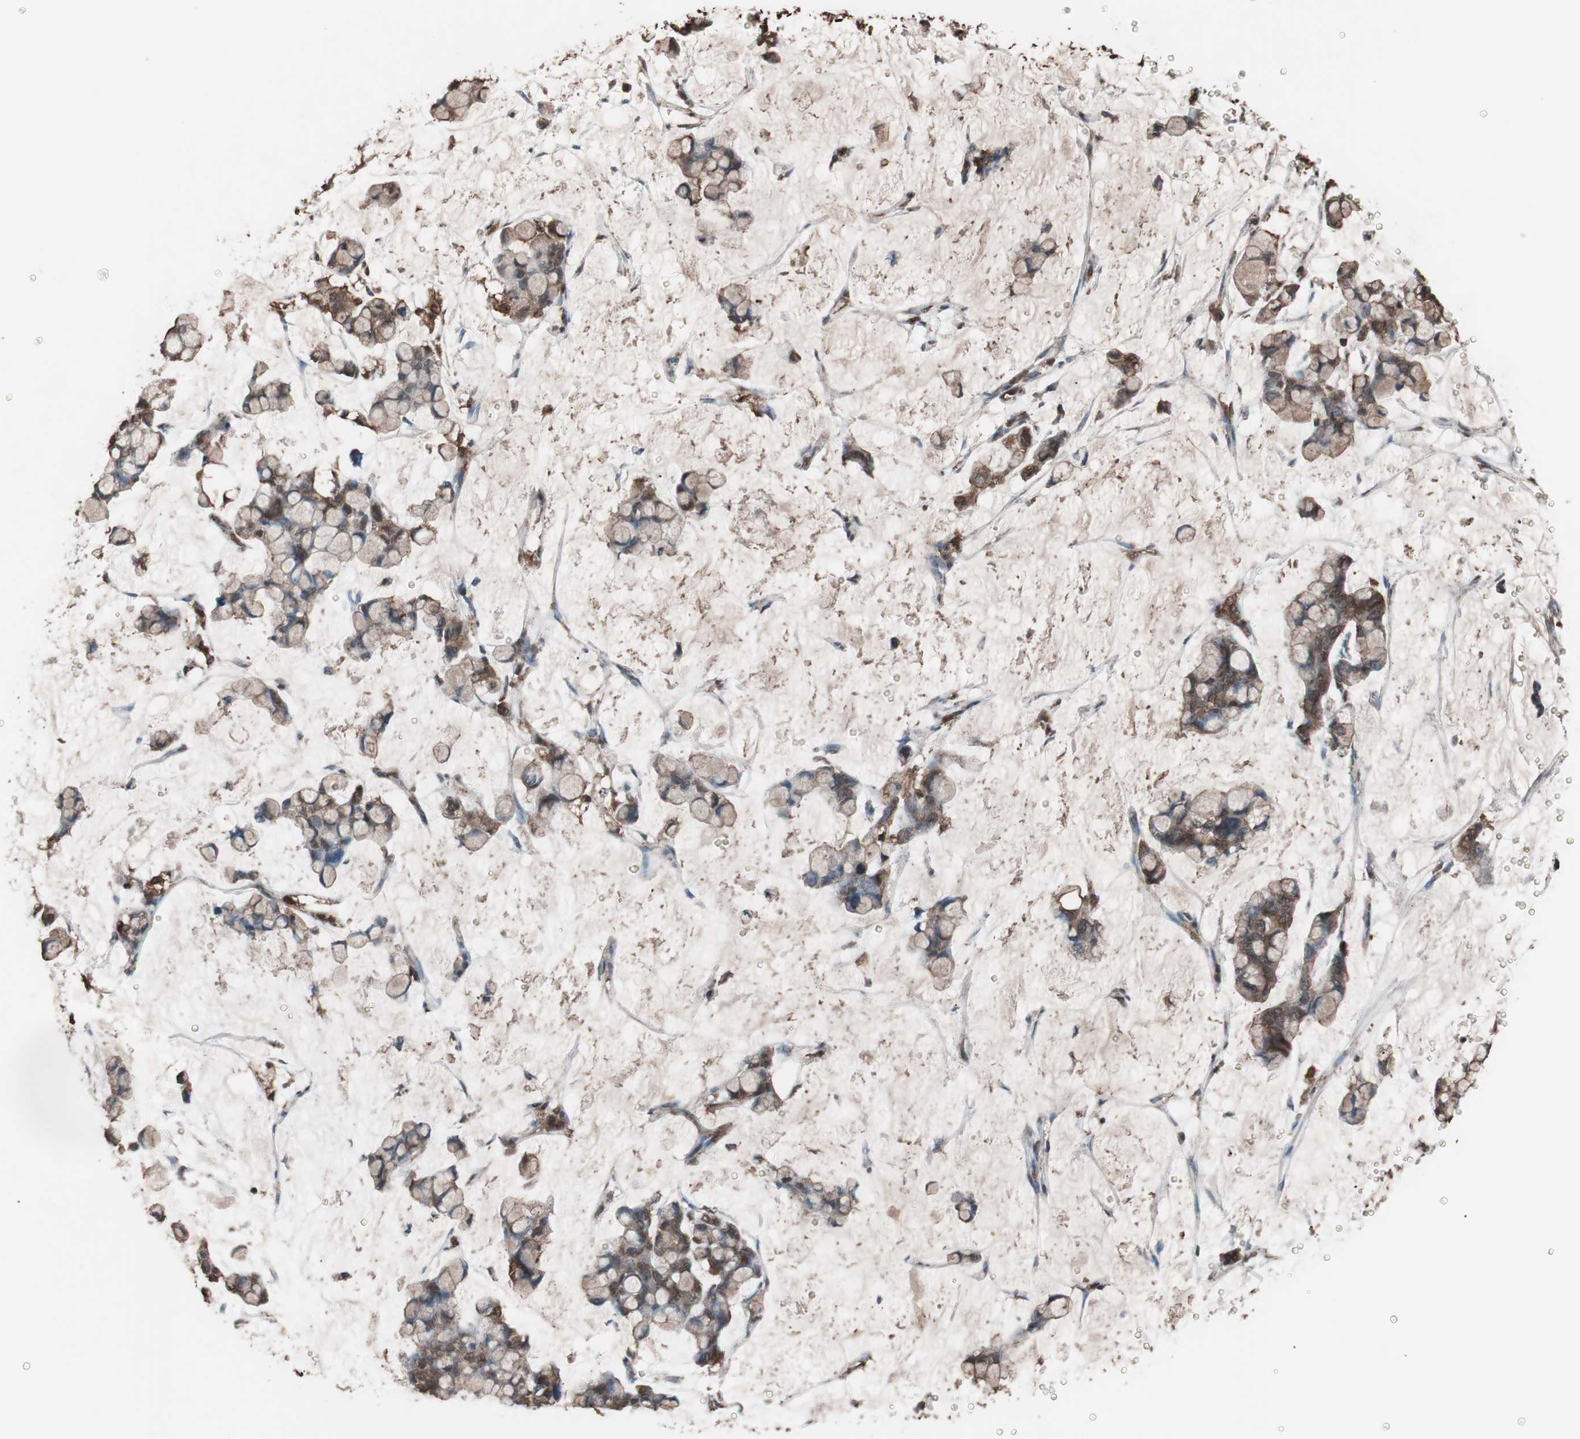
{"staining": {"intensity": "moderate", "quantity": ">75%", "location": "cytoplasmic/membranous"}, "tissue": "stomach cancer", "cell_type": "Tumor cells", "image_type": "cancer", "snomed": [{"axis": "morphology", "description": "Adenocarcinoma, NOS"}, {"axis": "topography", "description": "Stomach, lower"}], "caption": "DAB (3,3'-diaminobenzidine) immunohistochemical staining of human stomach cancer (adenocarcinoma) exhibits moderate cytoplasmic/membranous protein staining in about >75% of tumor cells.", "gene": "CALM2", "patient": {"sex": "male", "age": 84}}